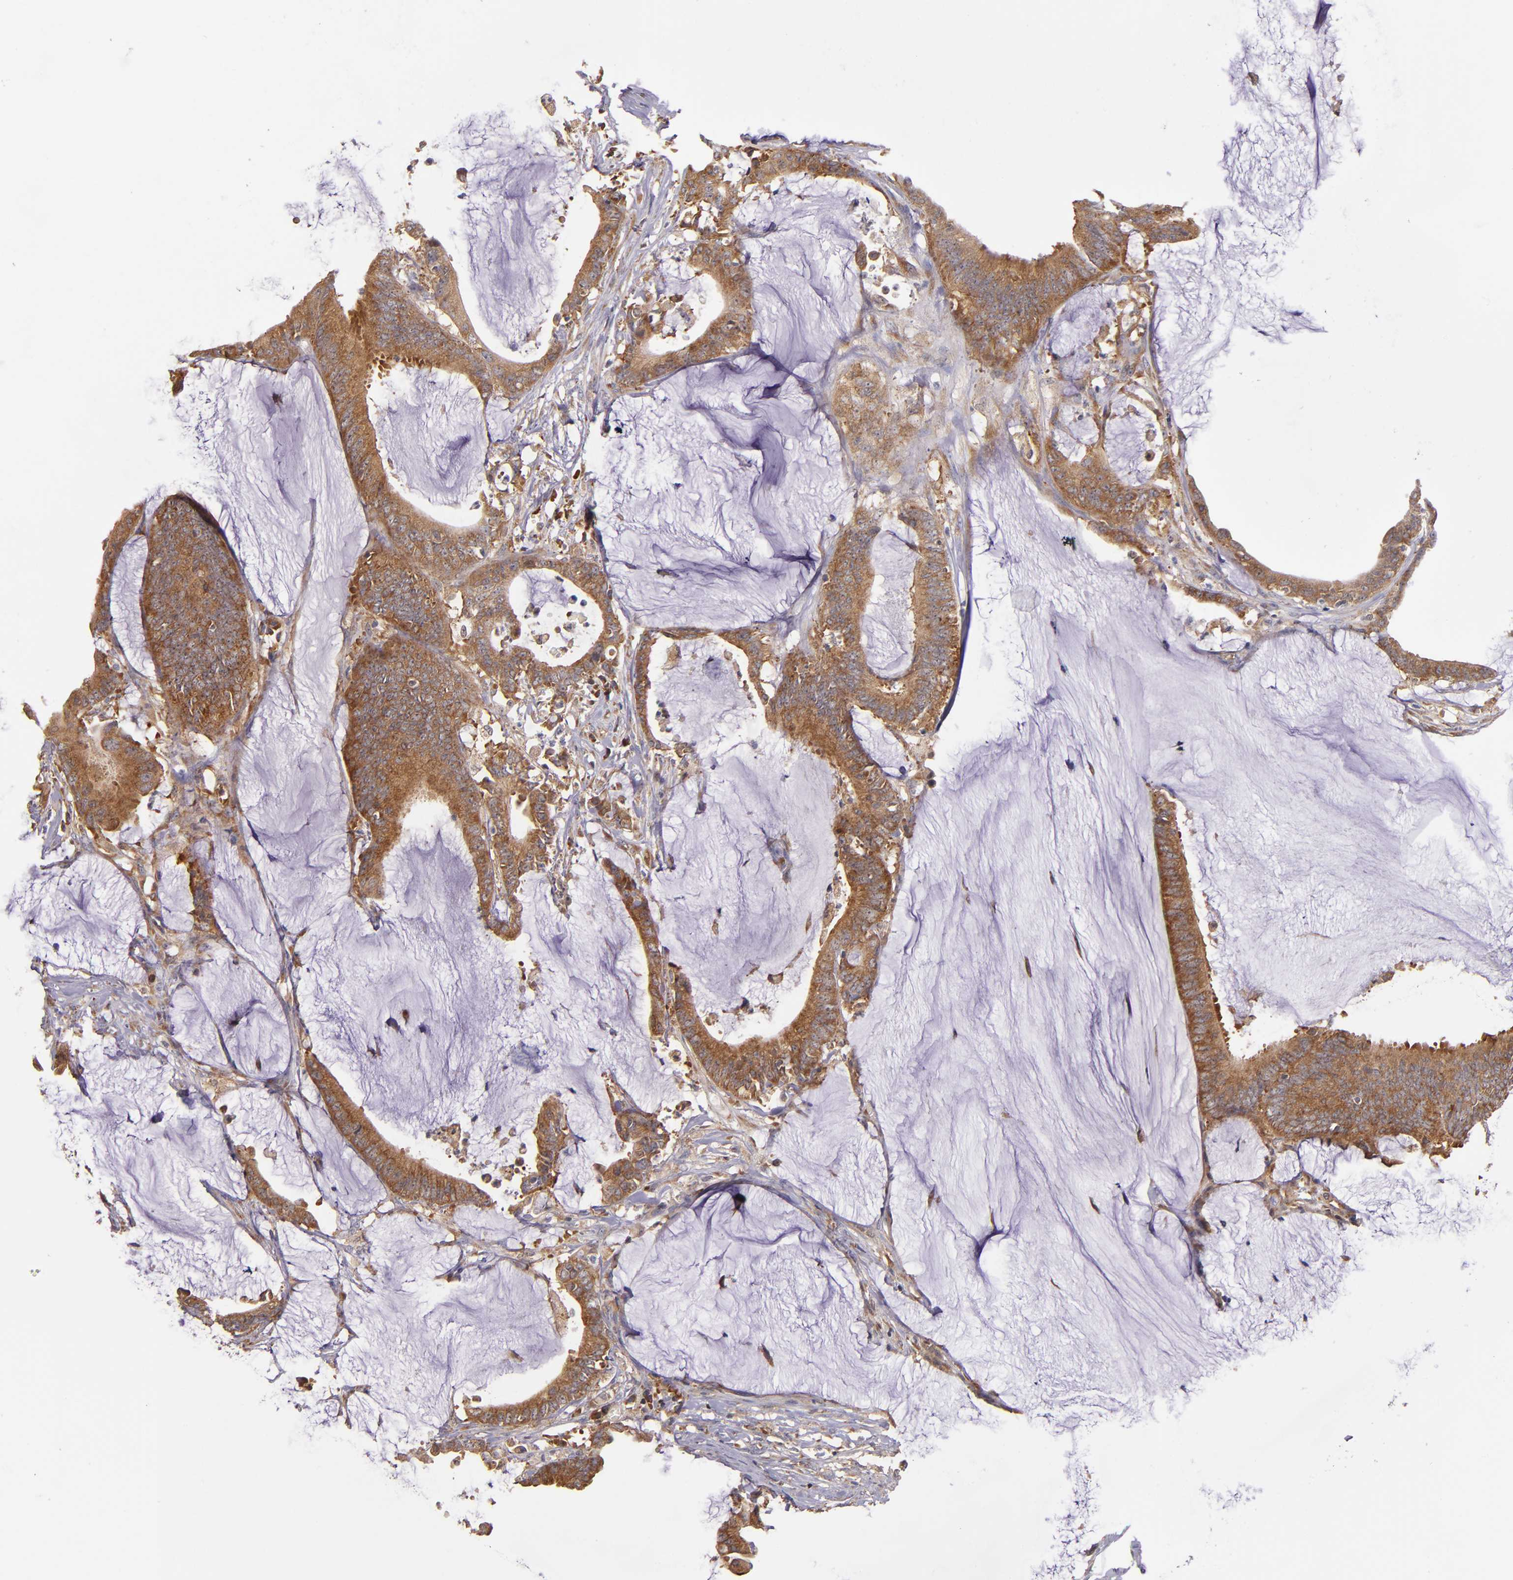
{"staining": {"intensity": "moderate", "quantity": ">75%", "location": "cytoplasmic/membranous"}, "tissue": "colorectal cancer", "cell_type": "Tumor cells", "image_type": "cancer", "snomed": [{"axis": "morphology", "description": "Adenocarcinoma, NOS"}, {"axis": "topography", "description": "Rectum"}], "caption": "Colorectal adenocarcinoma stained for a protein (brown) shows moderate cytoplasmic/membranous positive positivity in about >75% of tumor cells.", "gene": "EIF4ENIF1", "patient": {"sex": "female", "age": 66}}